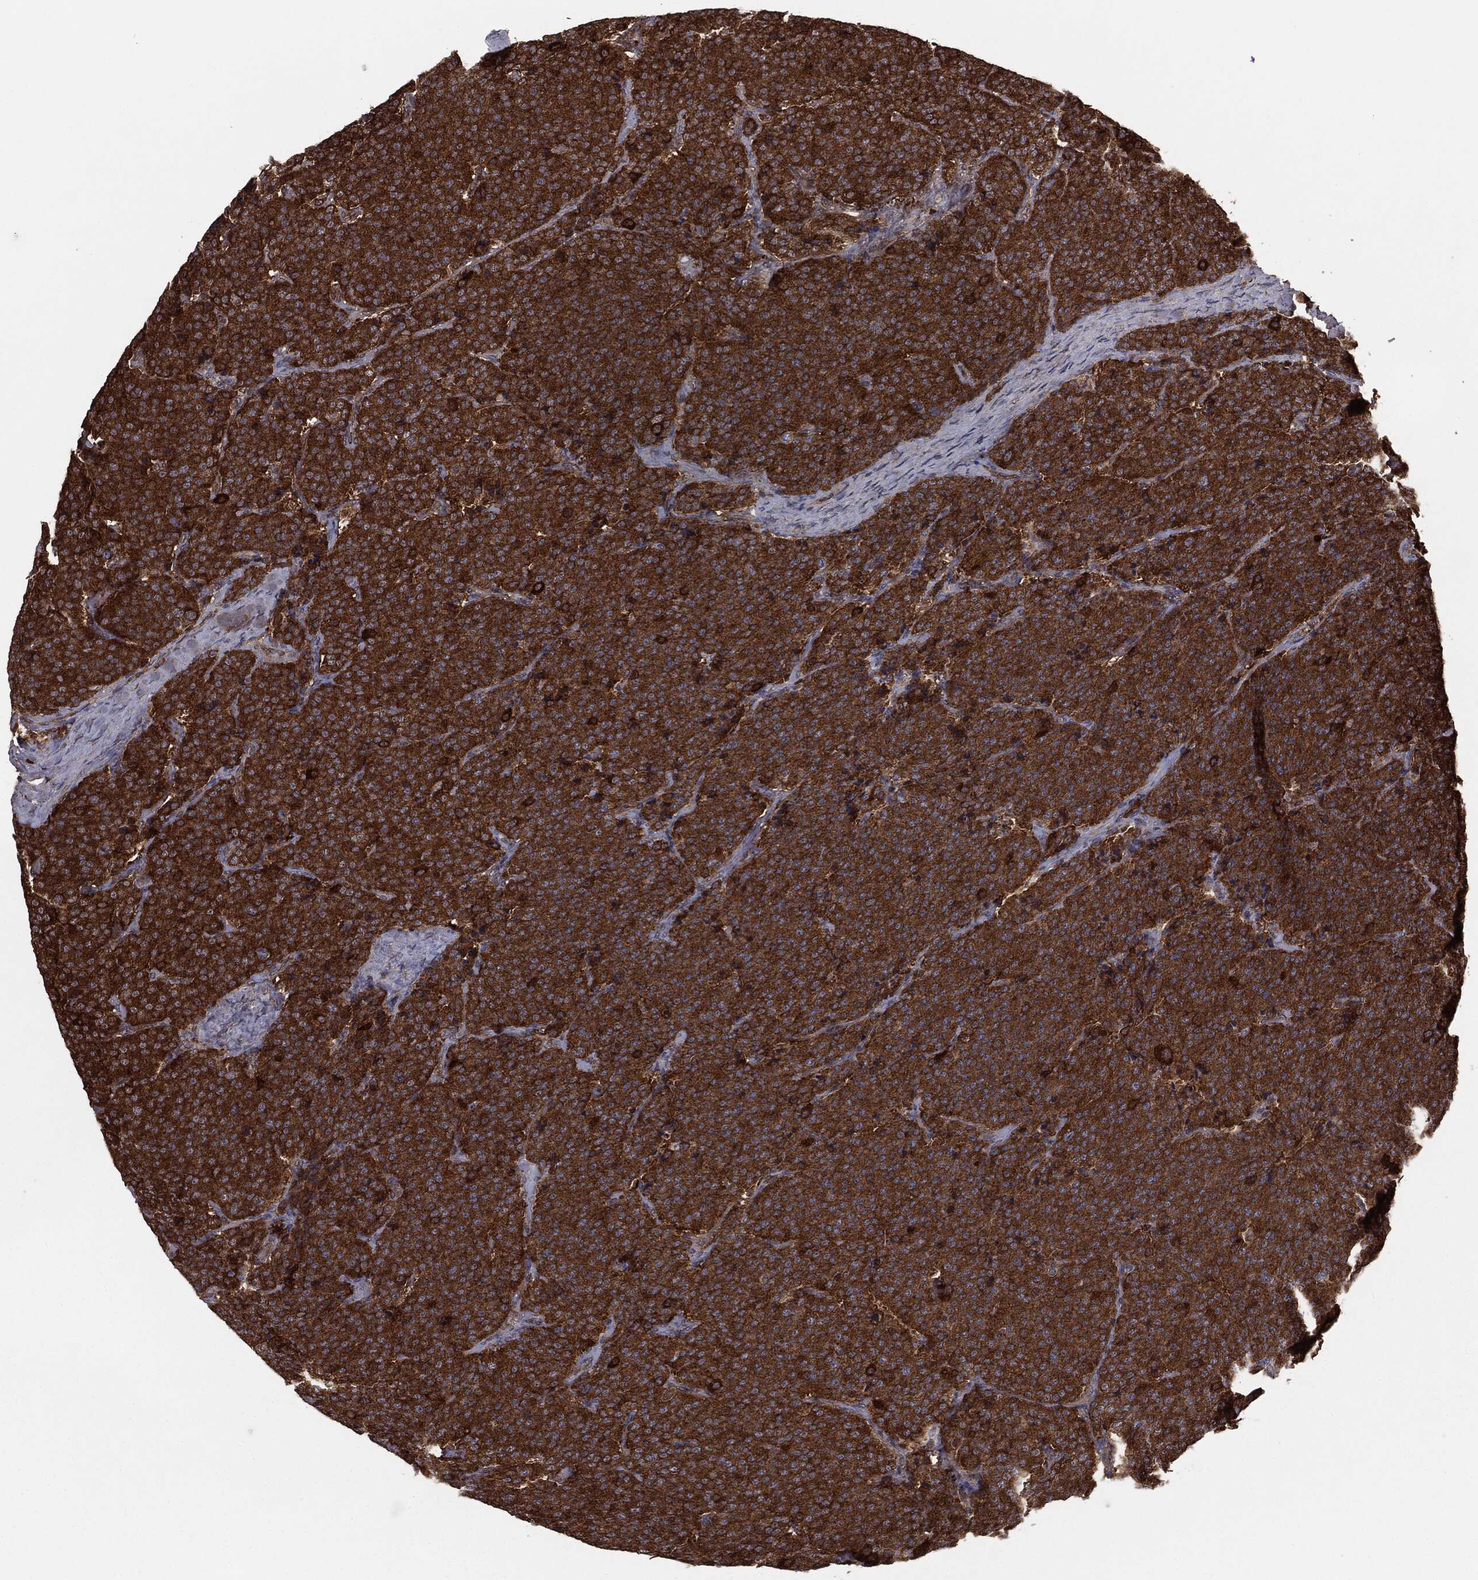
{"staining": {"intensity": "strong", "quantity": ">75%", "location": "cytoplasmic/membranous"}, "tissue": "carcinoid", "cell_type": "Tumor cells", "image_type": "cancer", "snomed": [{"axis": "morphology", "description": "Carcinoid, malignant, NOS"}, {"axis": "topography", "description": "Small intestine"}], "caption": "A brown stain shows strong cytoplasmic/membranous expression of a protein in carcinoid tumor cells.", "gene": "NME1", "patient": {"sex": "female", "age": 58}}